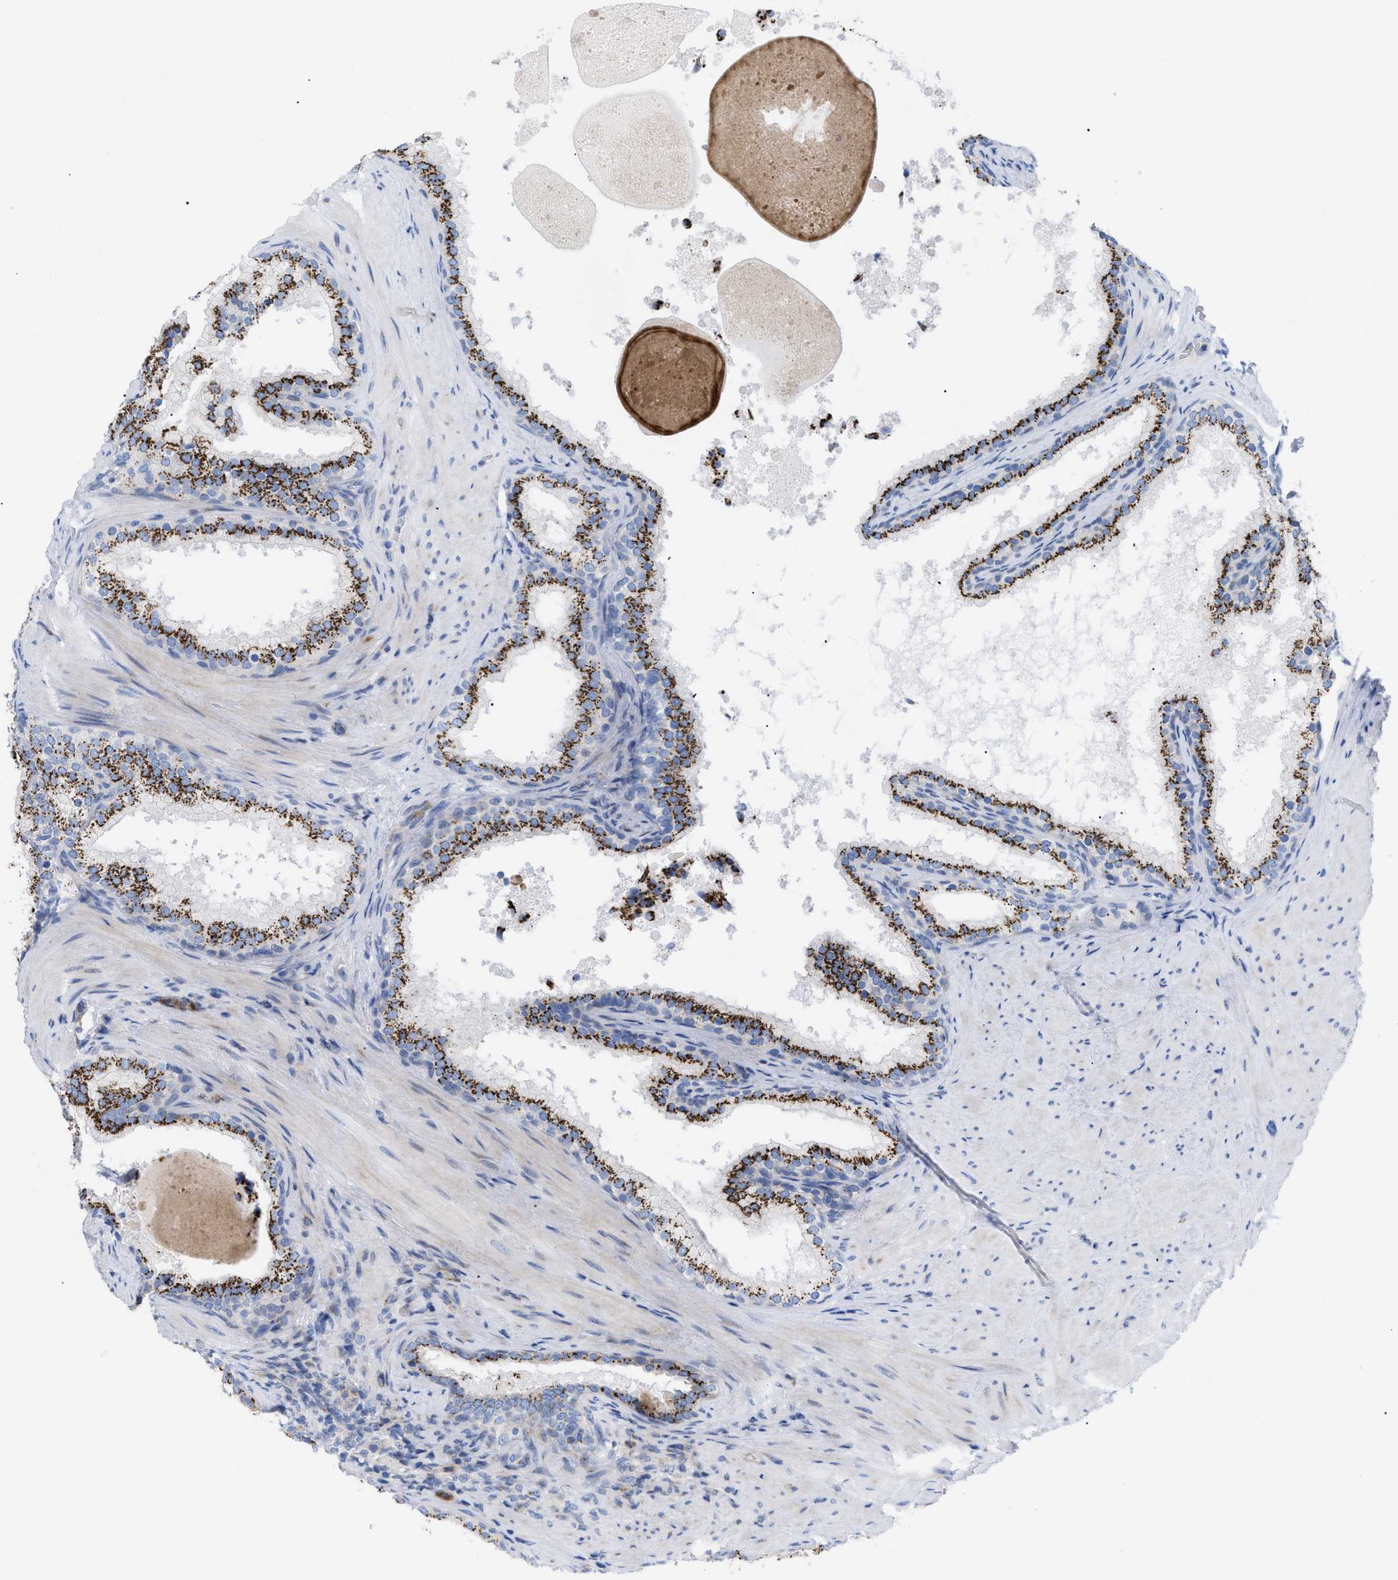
{"staining": {"intensity": "strong", "quantity": ">75%", "location": "cytoplasmic/membranous"}, "tissue": "prostate cancer", "cell_type": "Tumor cells", "image_type": "cancer", "snomed": [{"axis": "morphology", "description": "Adenocarcinoma, Low grade"}, {"axis": "topography", "description": "Prostate"}], "caption": "The photomicrograph displays a brown stain indicating the presence of a protein in the cytoplasmic/membranous of tumor cells in low-grade adenocarcinoma (prostate). Nuclei are stained in blue.", "gene": "TMEM17", "patient": {"sex": "male", "age": 69}}